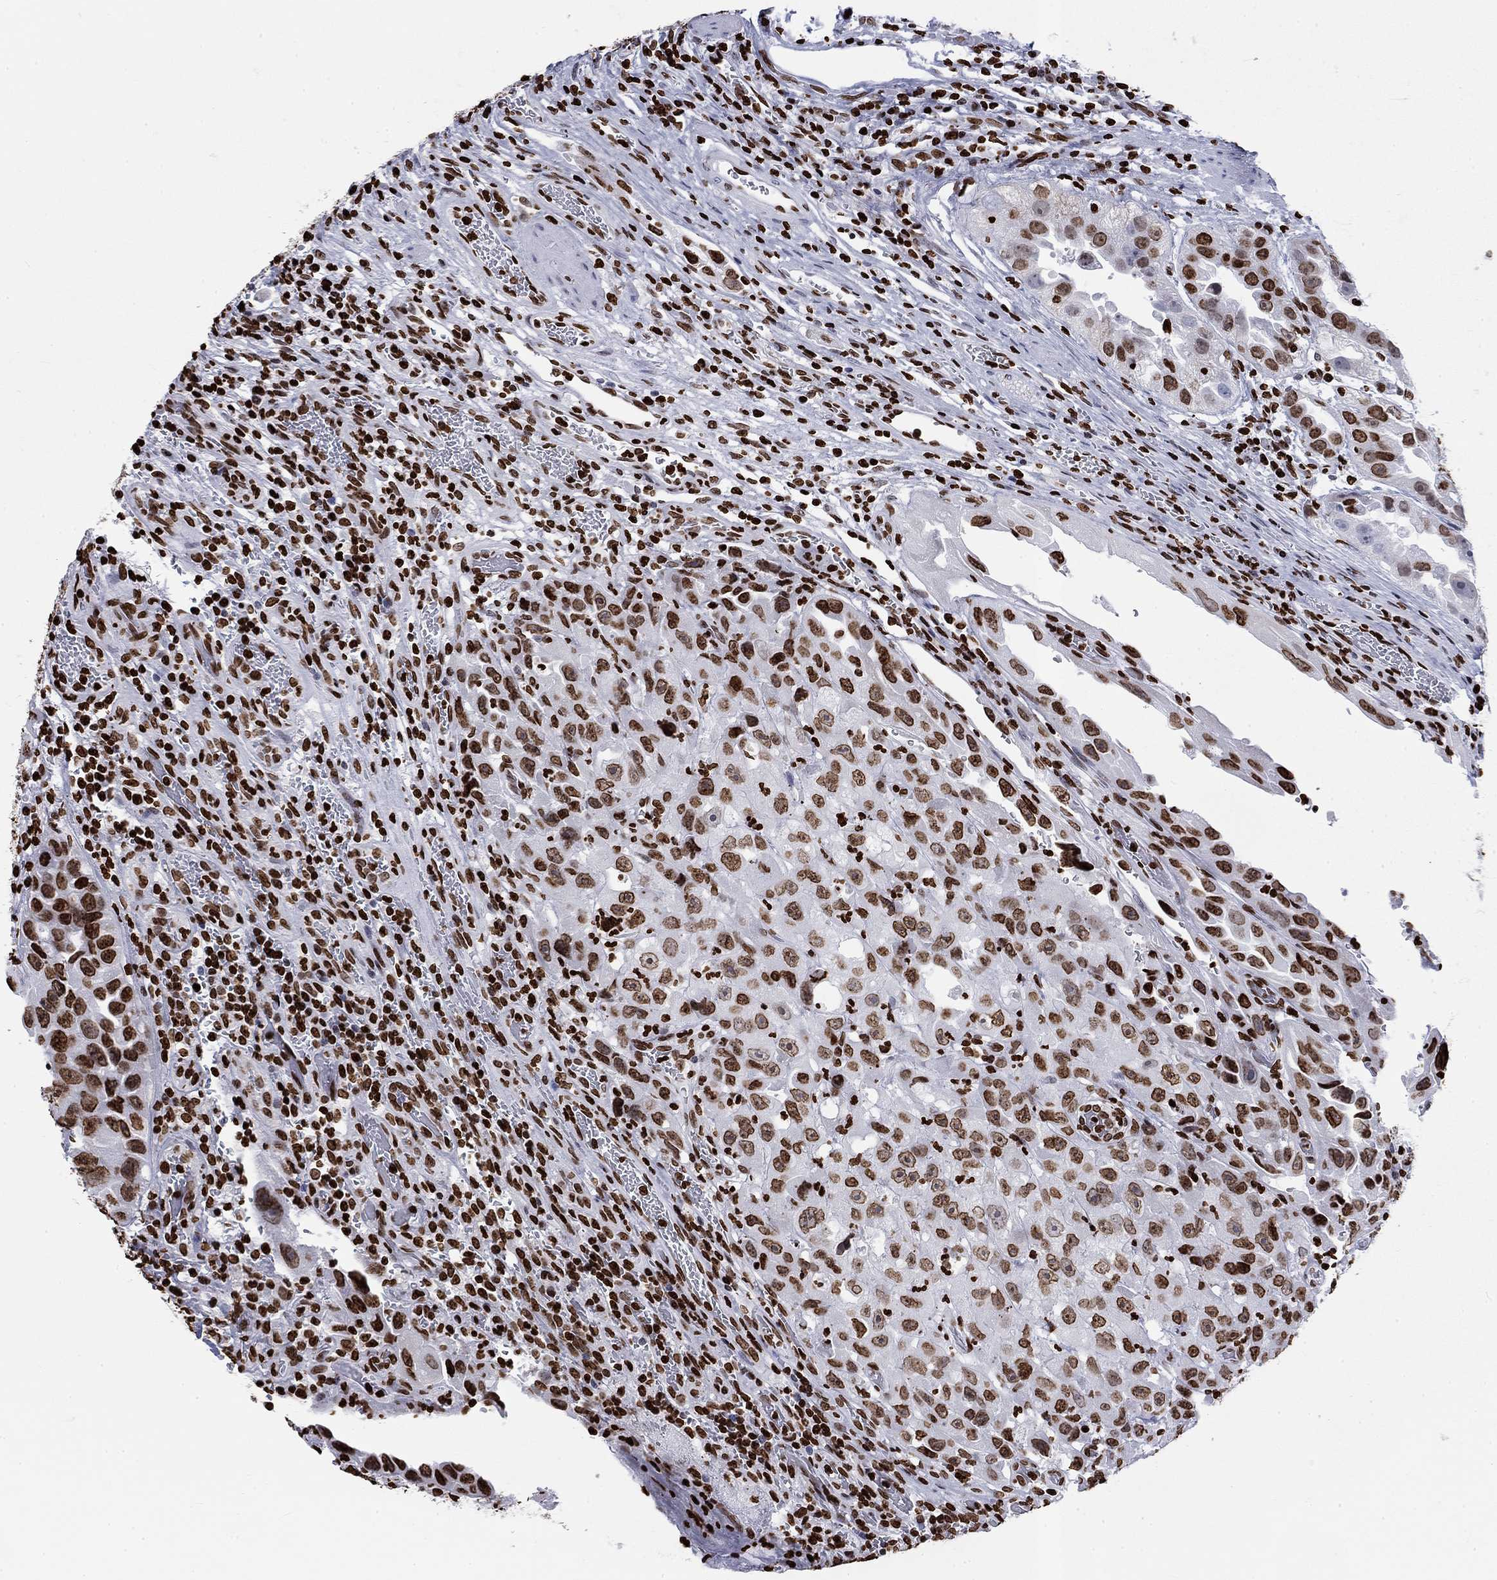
{"staining": {"intensity": "moderate", "quantity": ">75%", "location": "nuclear"}, "tissue": "urothelial cancer", "cell_type": "Tumor cells", "image_type": "cancer", "snomed": [{"axis": "morphology", "description": "Urothelial carcinoma, High grade"}, {"axis": "topography", "description": "Urinary bladder"}], "caption": "Protein staining demonstrates moderate nuclear staining in approximately >75% of tumor cells in urothelial carcinoma (high-grade).", "gene": "H1-5", "patient": {"sex": "female", "age": 41}}